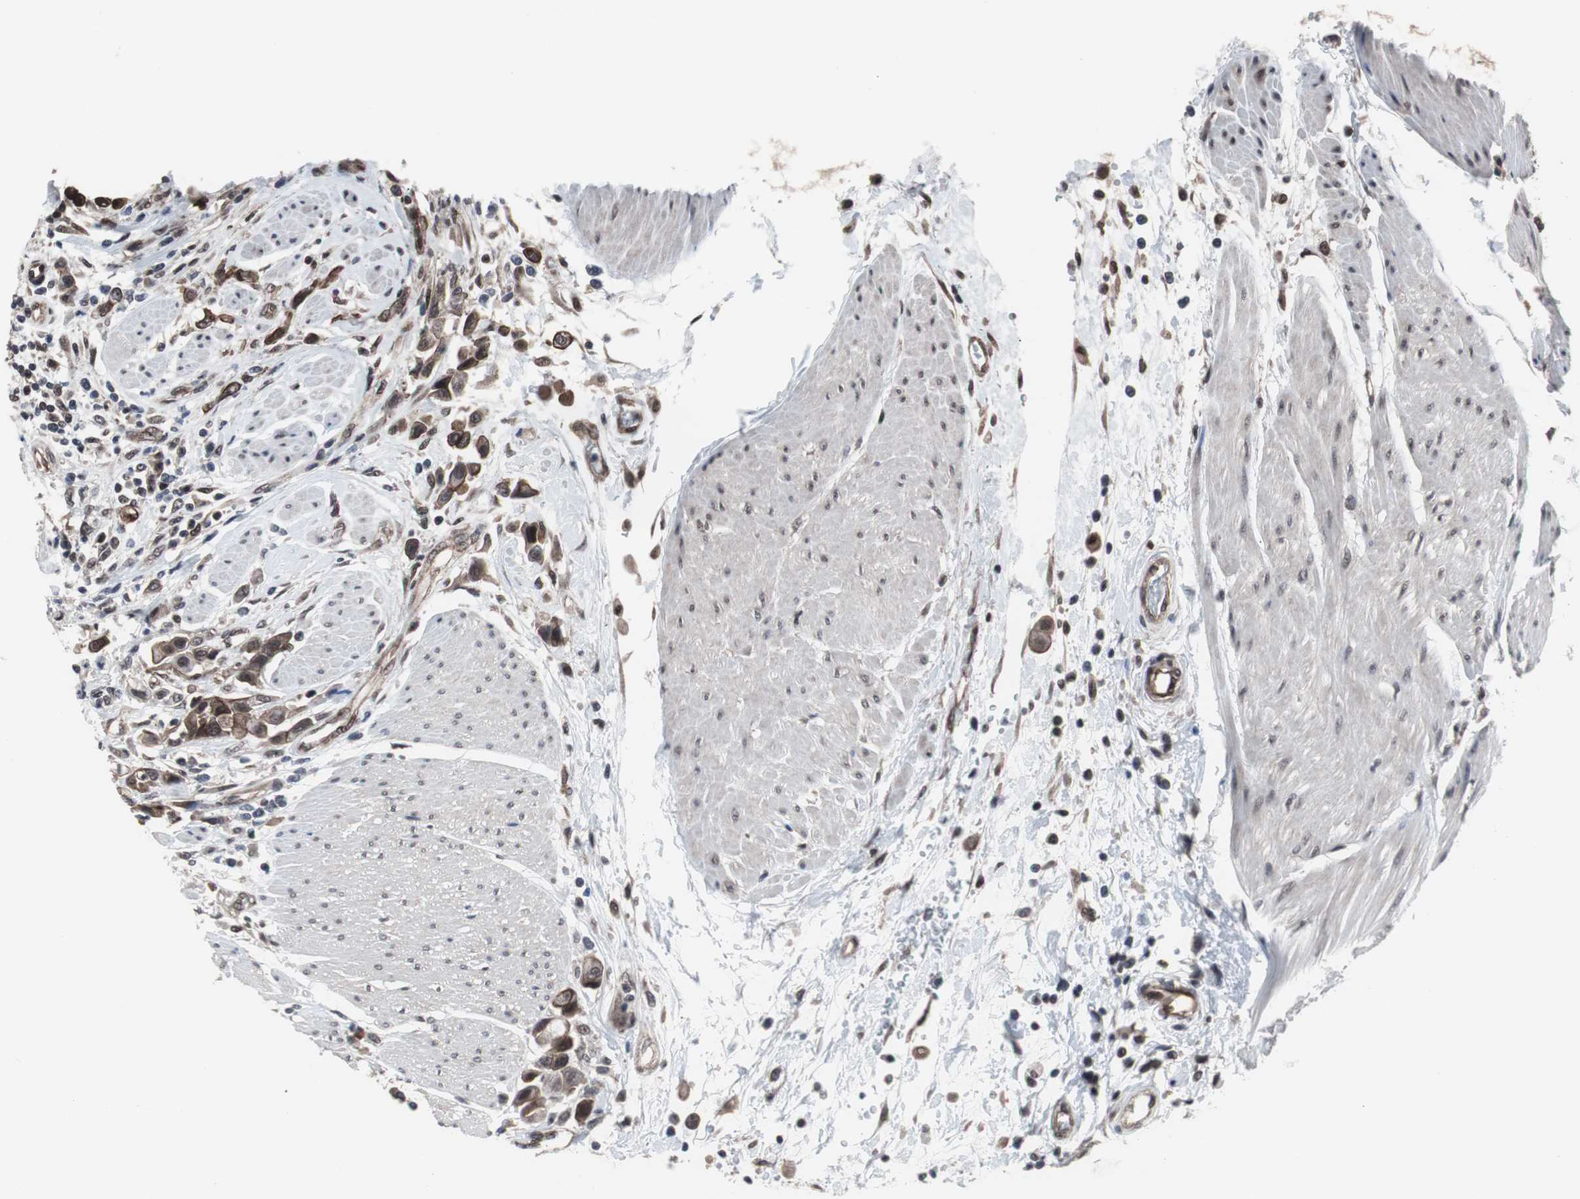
{"staining": {"intensity": "moderate", "quantity": "25%-75%", "location": "nuclear"}, "tissue": "urothelial cancer", "cell_type": "Tumor cells", "image_type": "cancer", "snomed": [{"axis": "morphology", "description": "Urothelial carcinoma, High grade"}, {"axis": "topography", "description": "Urinary bladder"}], "caption": "Urothelial cancer stained for a protein (brown) demonstrates moderate nuclear positive positivity in approximately 25%-75% of tumor cells.", "gene": "GTF2F2", "patient": {"sex": "male", "age": 50}}